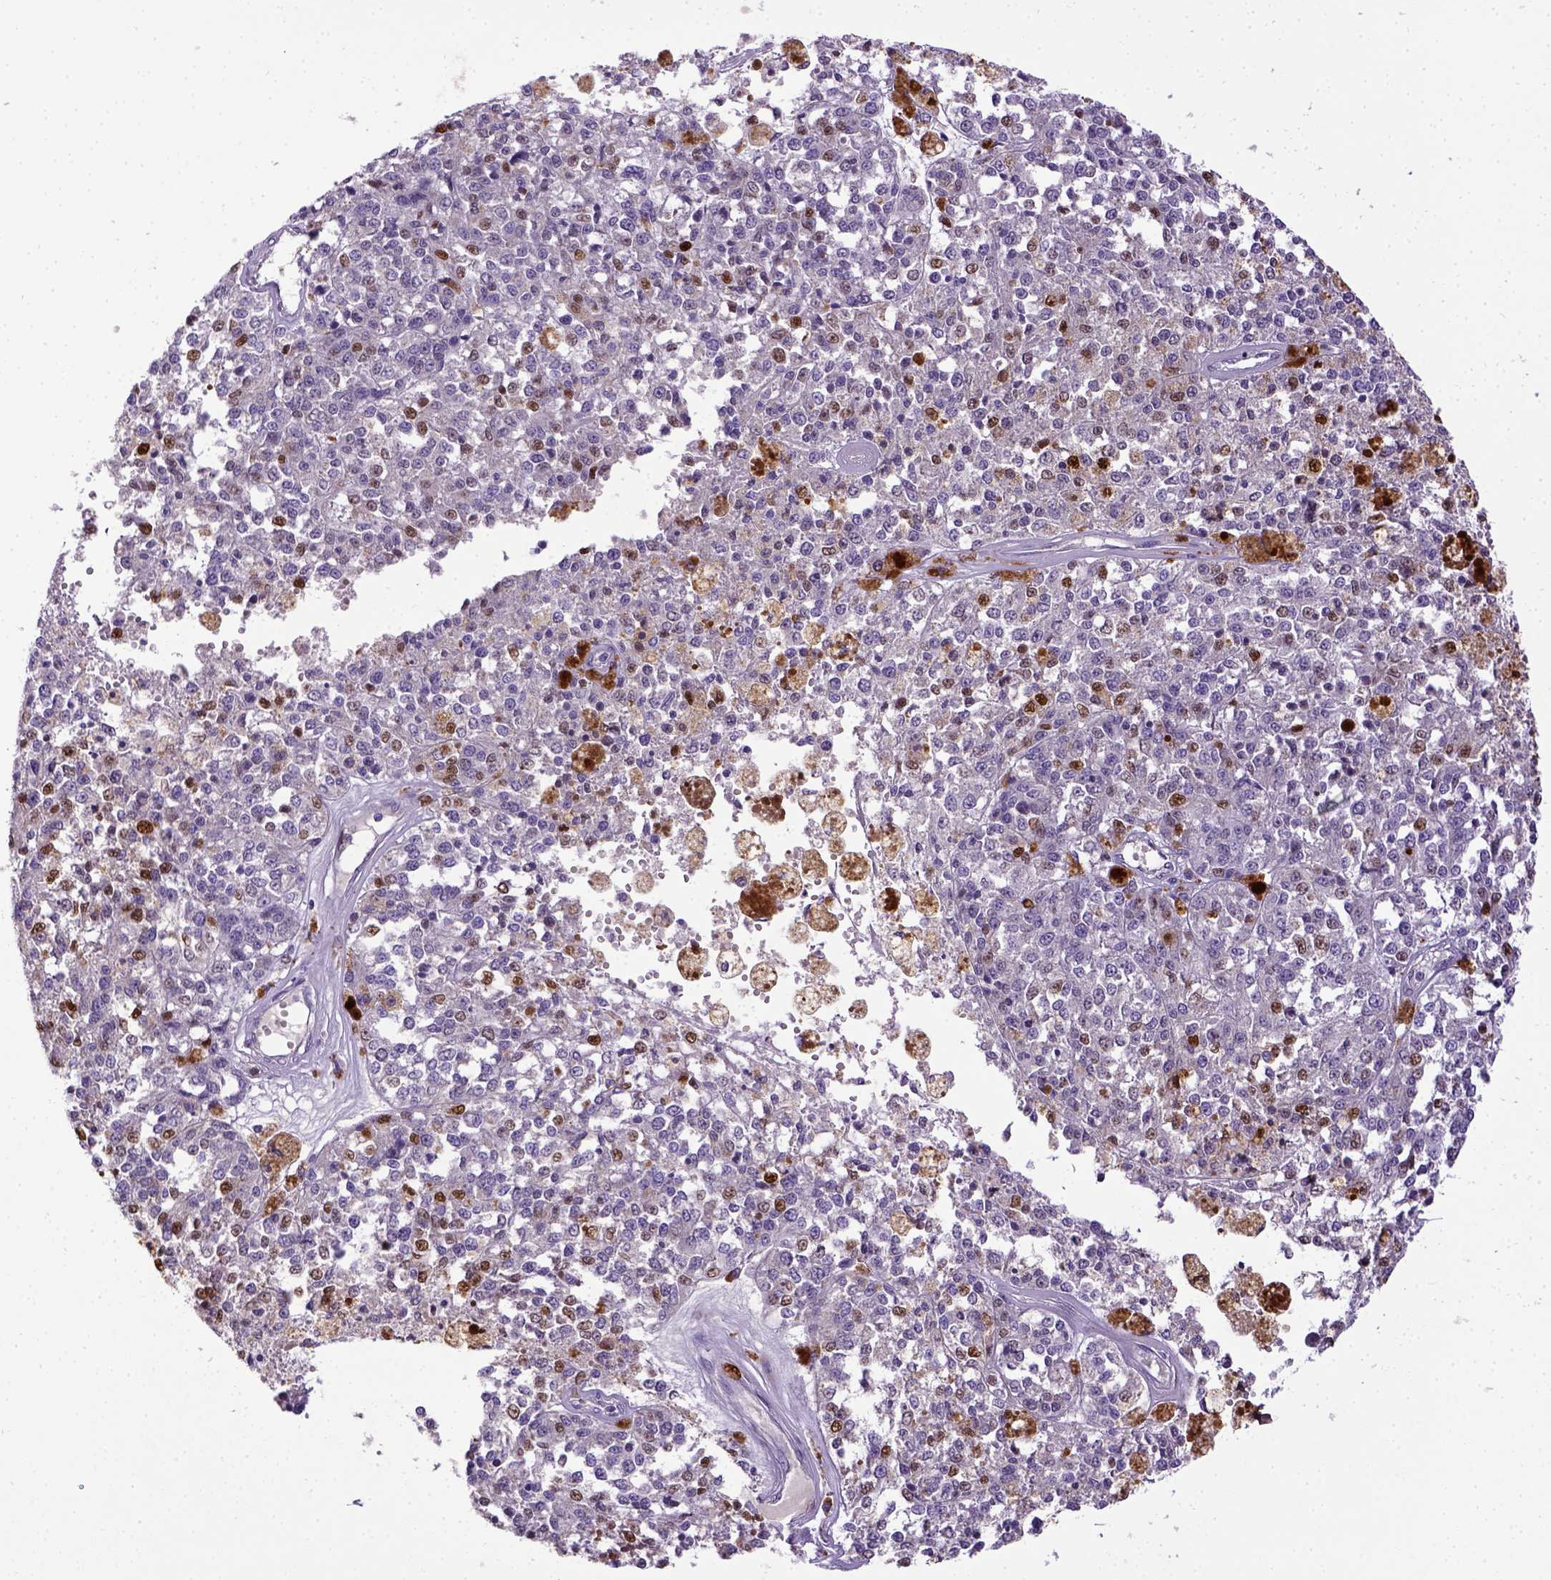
{"staining": {"intensity": "moderate", "quantity": "<25%", "location": "nuclear"}, "tissue": "melanoma", "cell_type": "Tumor cells", "image_type": "cancer", "snomed": [{"axis": "morphology", "description": "Malignant melanoma, Metastatic site"}, {"axis": "topography", "description": "Lymph node"}], "caption": "Malignant melanoma (metastatic site) stained with DAB (3,3'-diaminobenzidine) IHC demonstrates low levels of moderate nuclear positivity in about <25% of tumor cells.", "gene": "CDKN1A", "patient": {"sex": "female", "age": 64}}